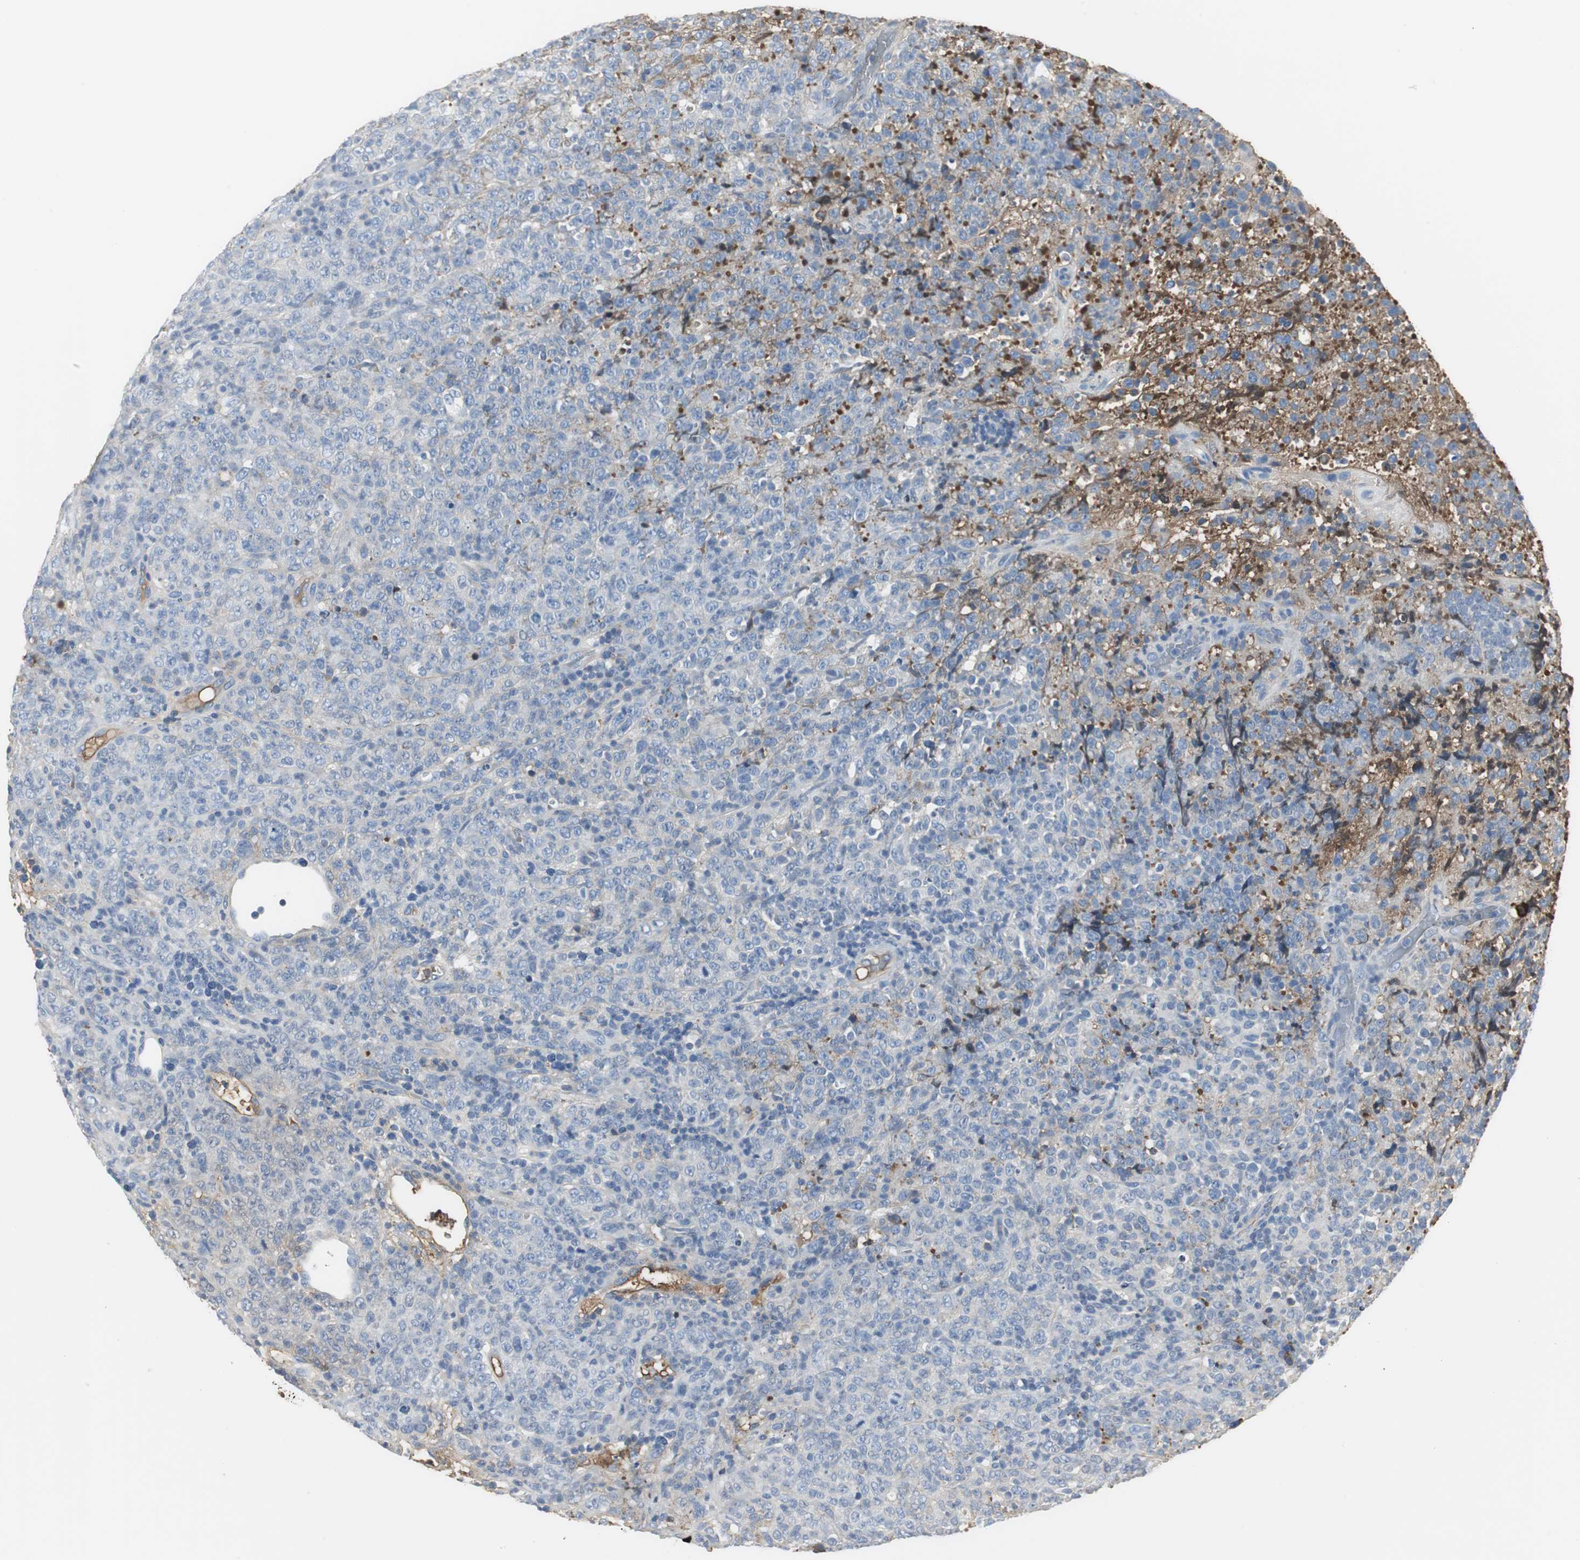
{"staining": {"intensity": "negative", "quantity": "none", "location": "none"}, "tissue": "lymphoma", "cell_type": "Tumor cells", "image_type": "cancer", "snomed": [{"axis": "morphology", "description": "Malignant lymphoma, non-Hodgkin's type, High grade"}, {"axis": "topography", "description": "Tonsil"}], "caption": "Immunohistochemical staining of human malignant lymphoma, non-Hodgkin's type (high-grade) demonstrates no significant expression in tumor cells. (DAB (3,3'-diaminobenzidine) immunohistochemistry visualized using brightfield microscopy, high magnification).", "gene": "IGHA1", "patient": {"sex": "female", "age": 36}}